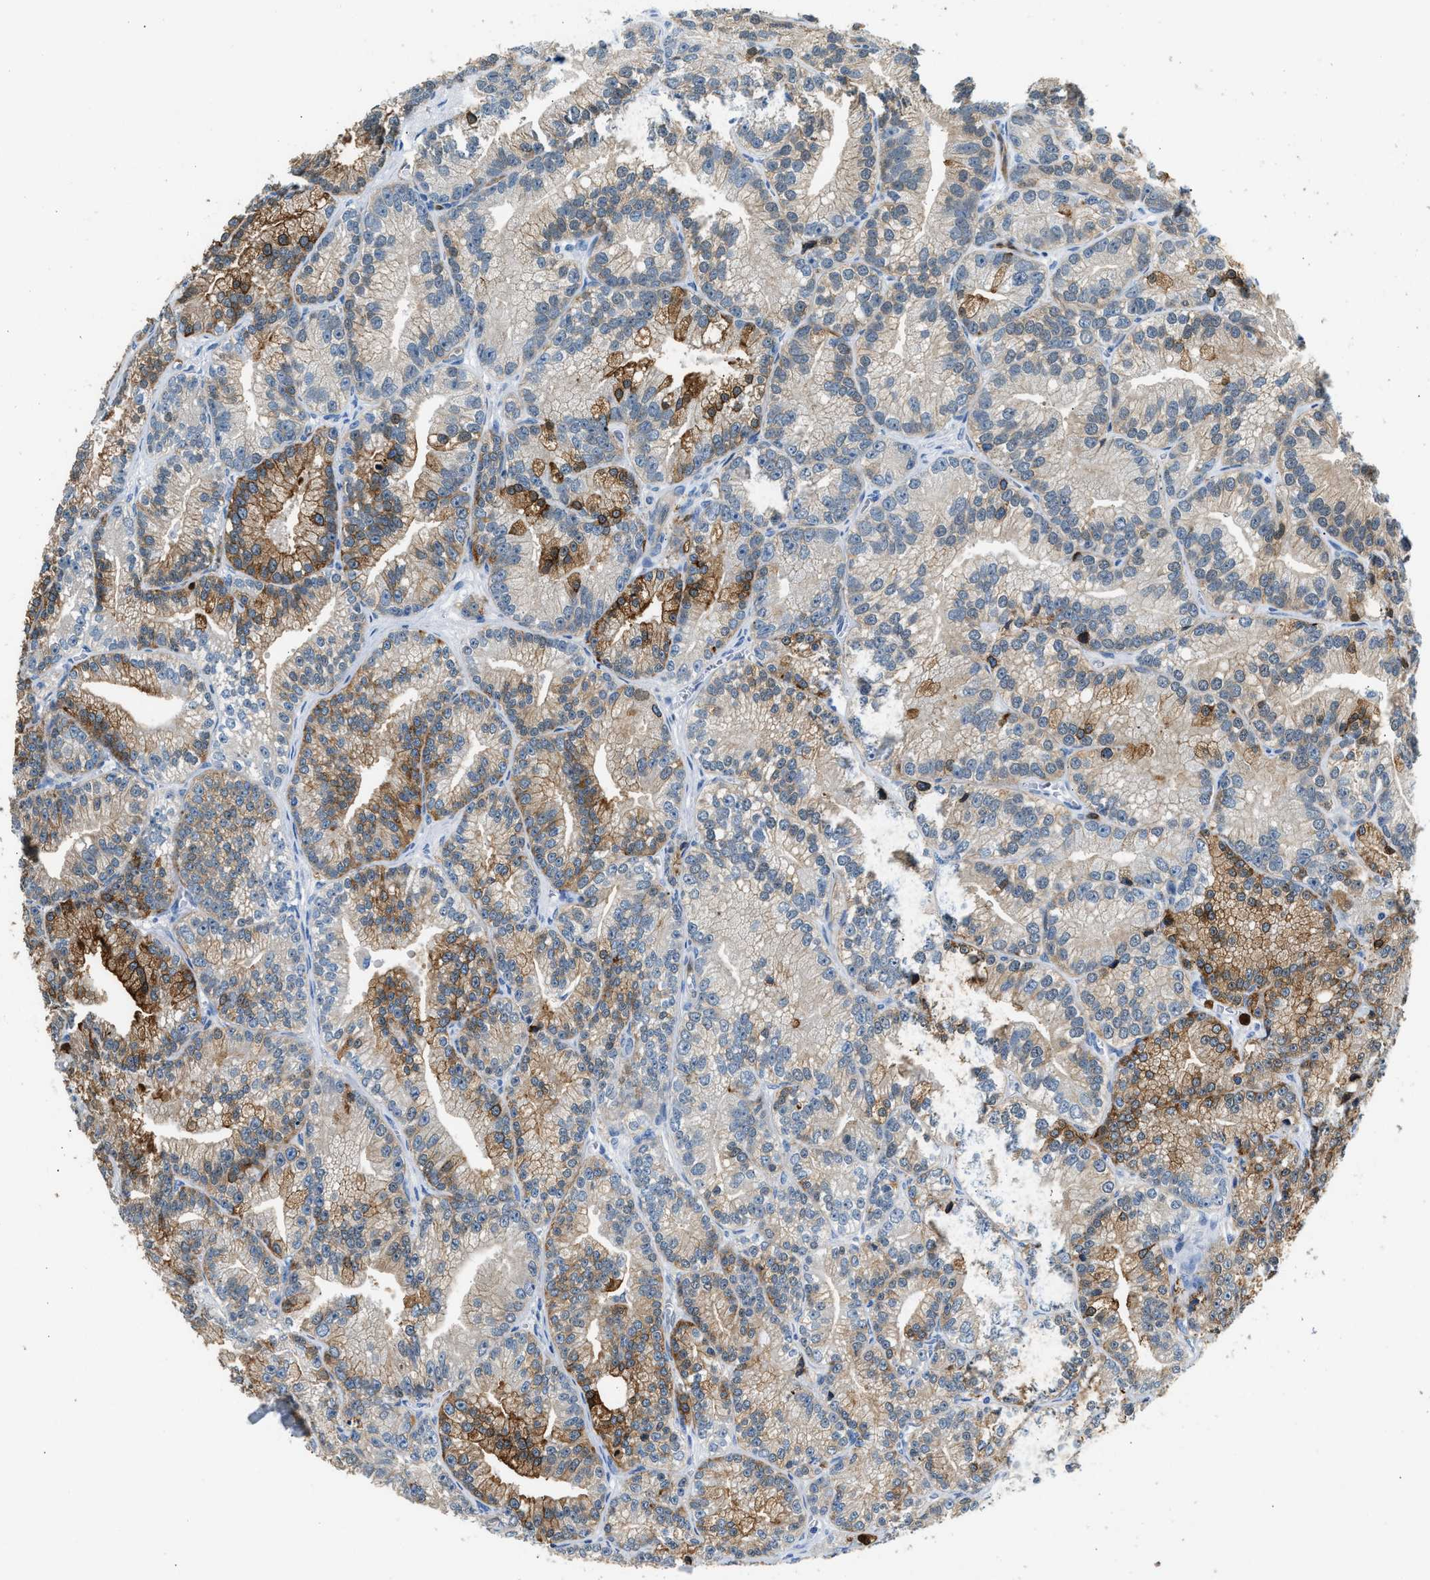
{"staining": {"intensity": "moderate", "quantity": "25%-75%", "location": "cytoplasmic/membranous"}, "tissue": "prostate cancer", "cell_type": "Tumor cells", "image_type": "cancer", "snomed": [{"axis": "morphology", "description": "Adenocarcinoma, Low grade"}, {"axis": "topography", "description": "Prostate"}], "caption": "Immunohistochemical staining of prostate cancer demonstrates medium levels of moderate cytoplasmic/membranous positivity in about 25%-75% of tumor cells.", "gene": "ANXA3", "patient": {"sex": "male", "age": 89}}